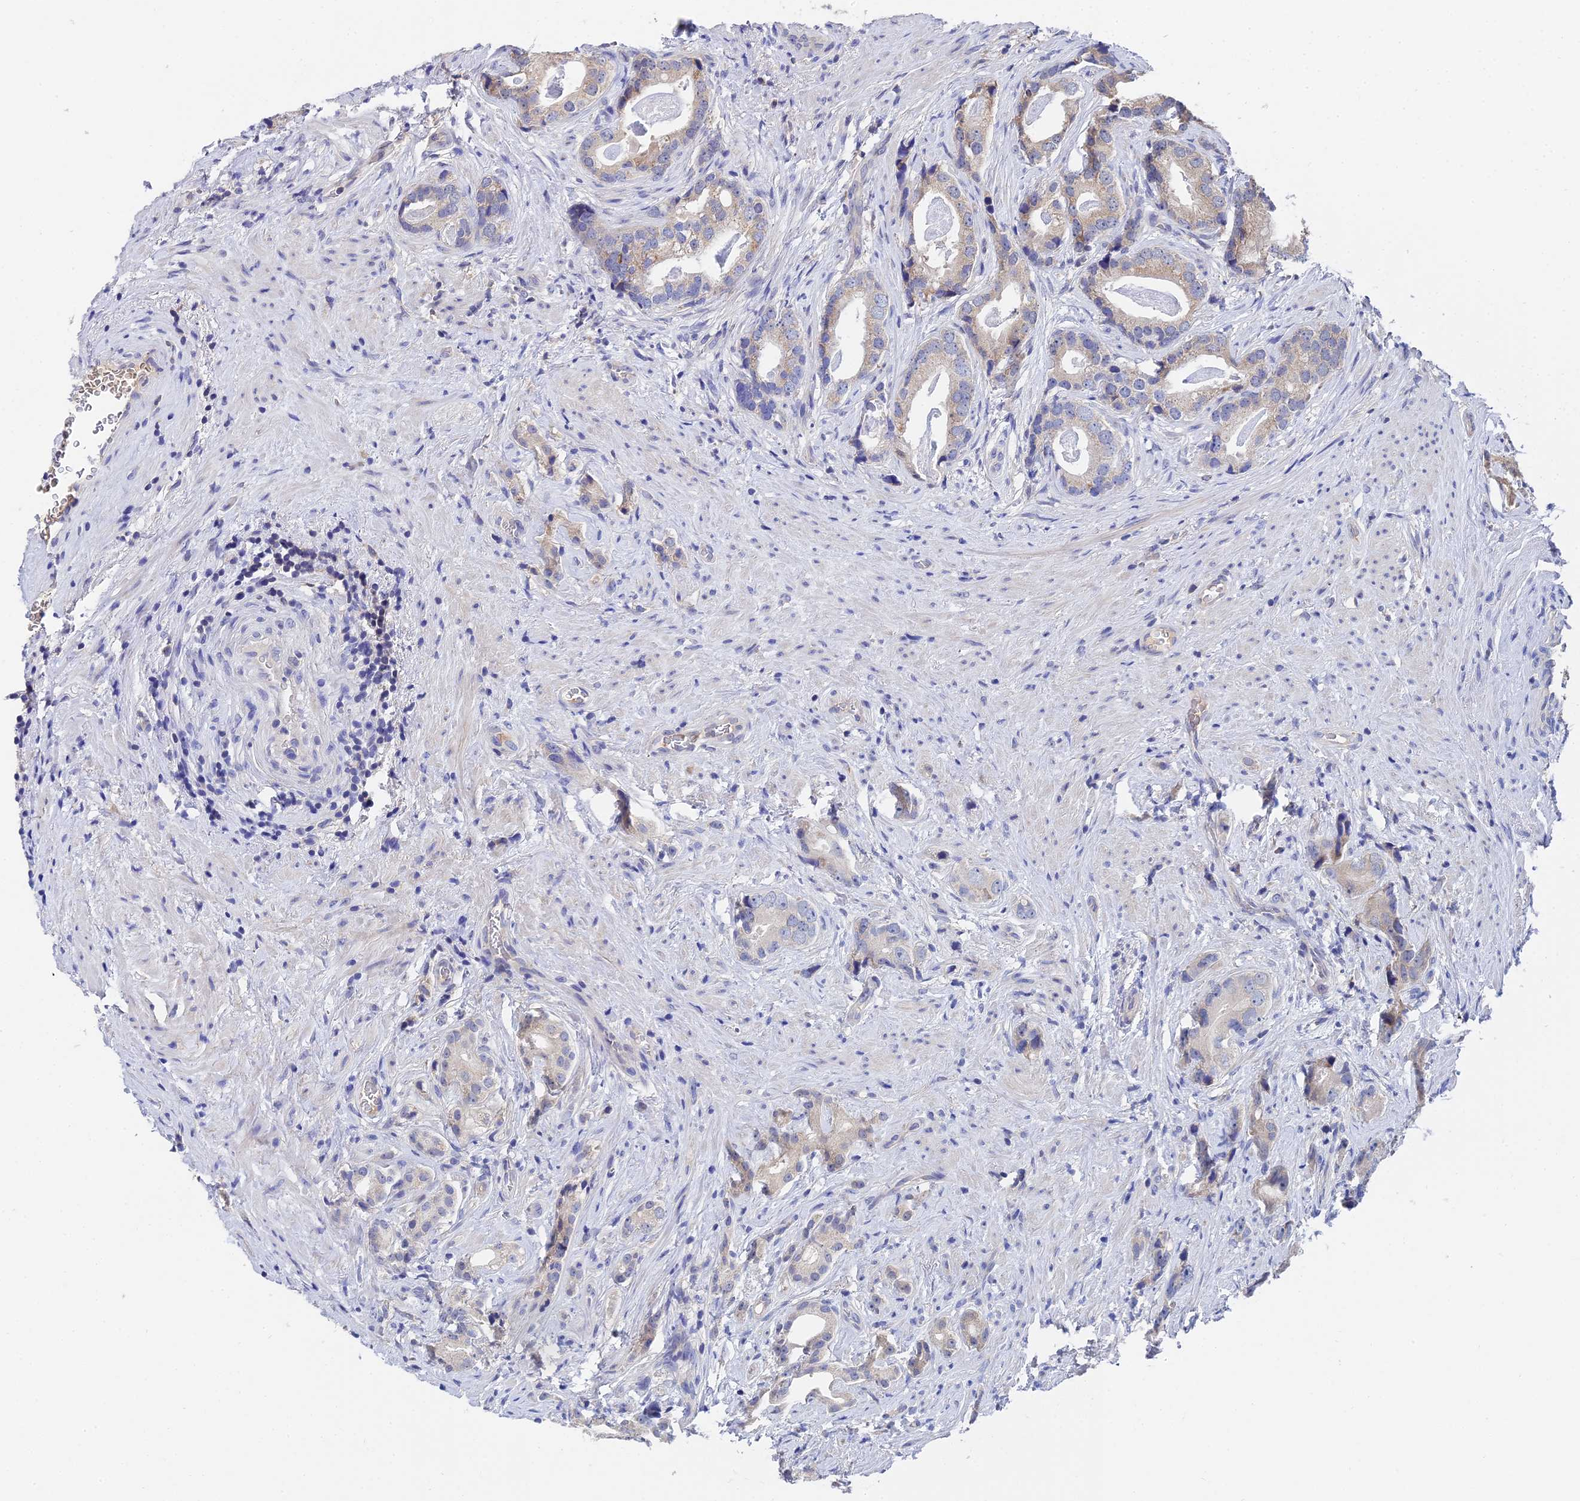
{"staining": {"intensity": "weak", "quantity": "25%-75%", "location": "cytoplasmic/membranous"}, "tissue": "prostate cancer", "cell_type": "Tumor cells", "image_type": "cancer", "snomed": [{"axis": "morphology", "description": "Adenocarcinoma, Low grade"}, {"axis": "topography", "description": "Prostate"}], "caption": "Tumor cells demonstrate low levels of weak cytoplasmic/membranous positivity in approximately 25%-75% of cells in human adenocarcinoma (low-grade) (prostate).", "gene": "UBE2L3", "patient": {"sex": "male", "age": 71}}